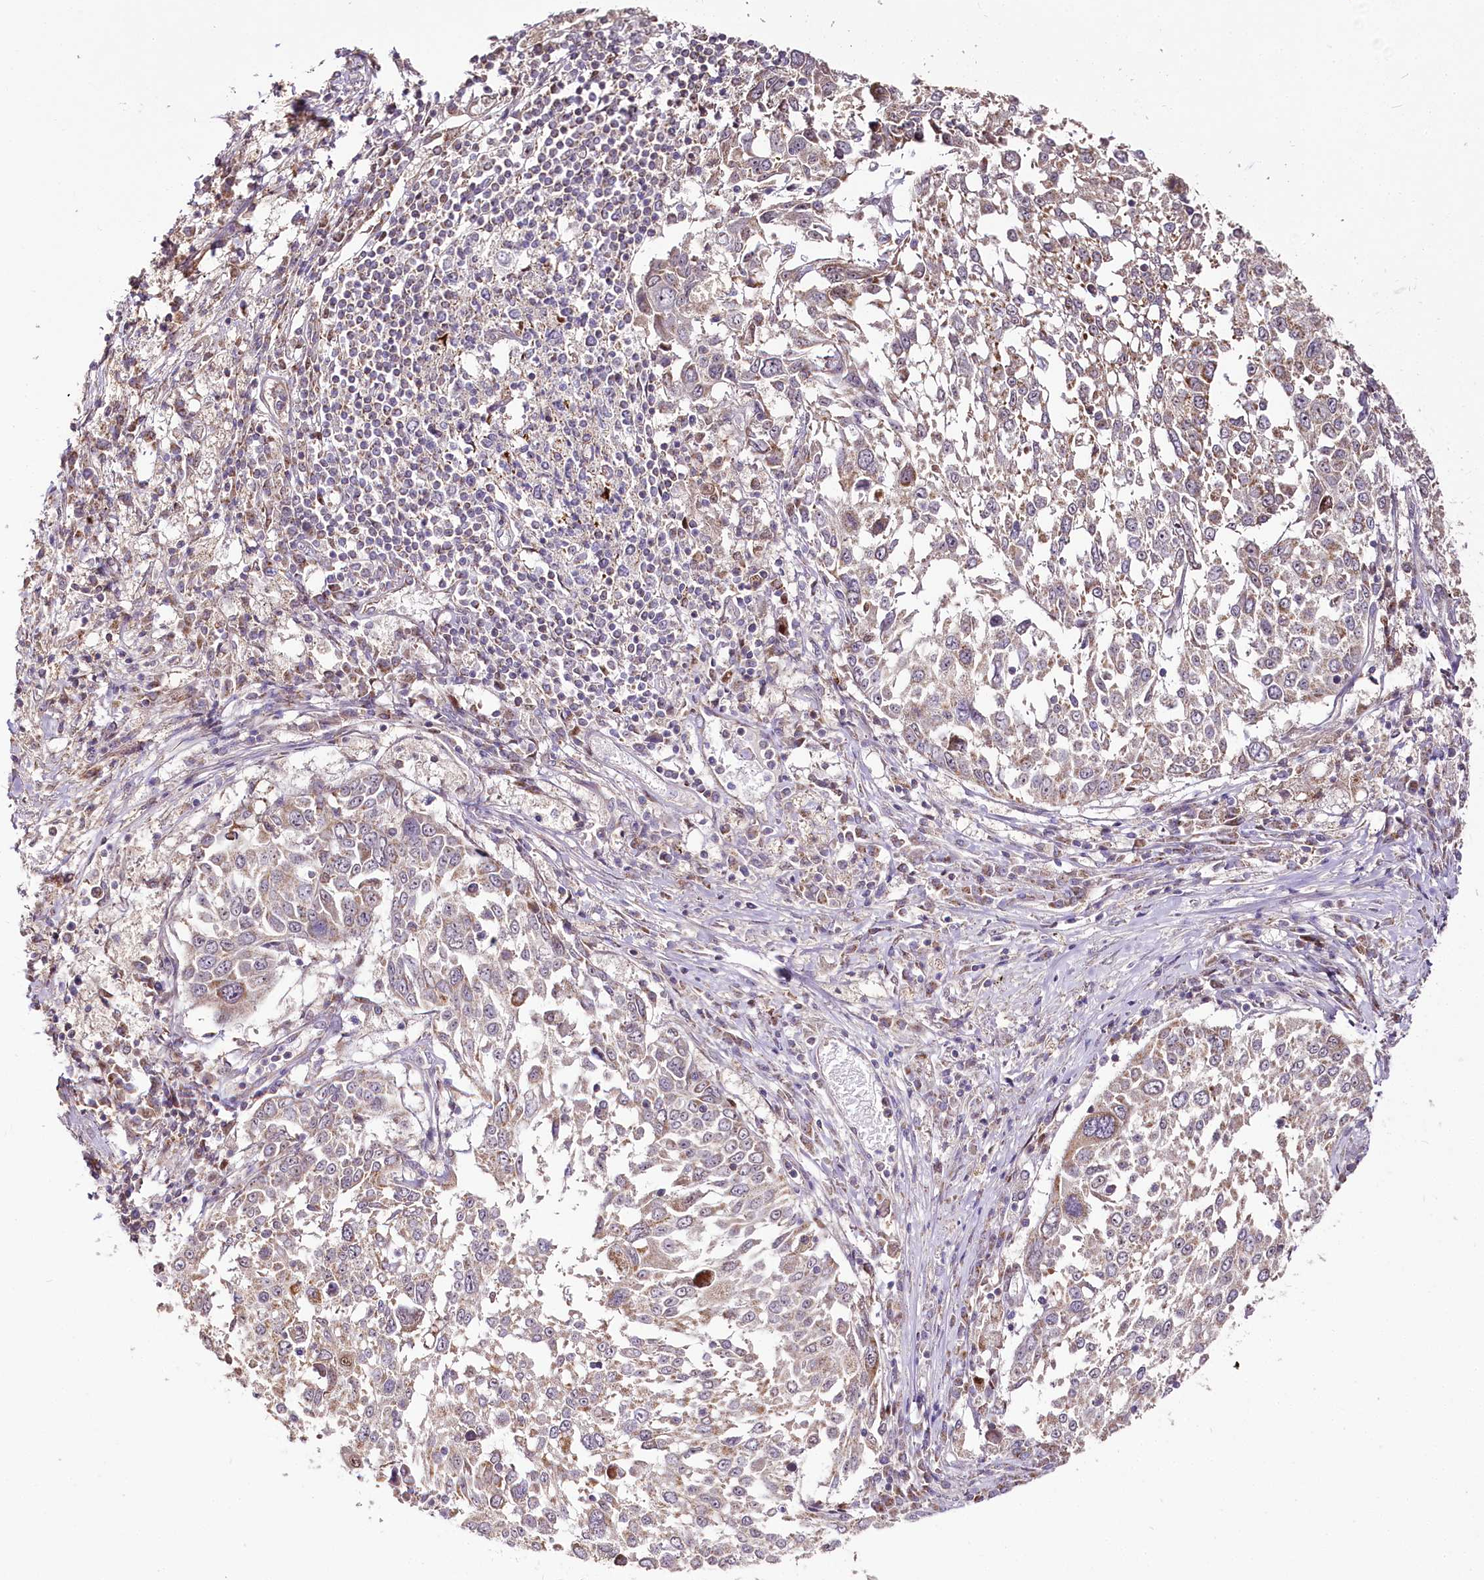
{"staining": {"intensity": "moderate", "quantity": "25%-75%", "location": "cytoplasmic/membranous"}, "tissue": "lung cancer", "cell_type": "Tumor cells", "image_type": "cancer", "snomed": [{"axis": "morphology", "description": "Squamous cell carcinoma, NOS"}, {"axis": "topography", "description": "Lung"}], "caption": "Human lung cancer stained with a protein marker exhibits moderate staining in tumor cells.", "gene": "ZNF226", "patient": {"sex": "male", "age": 65}}